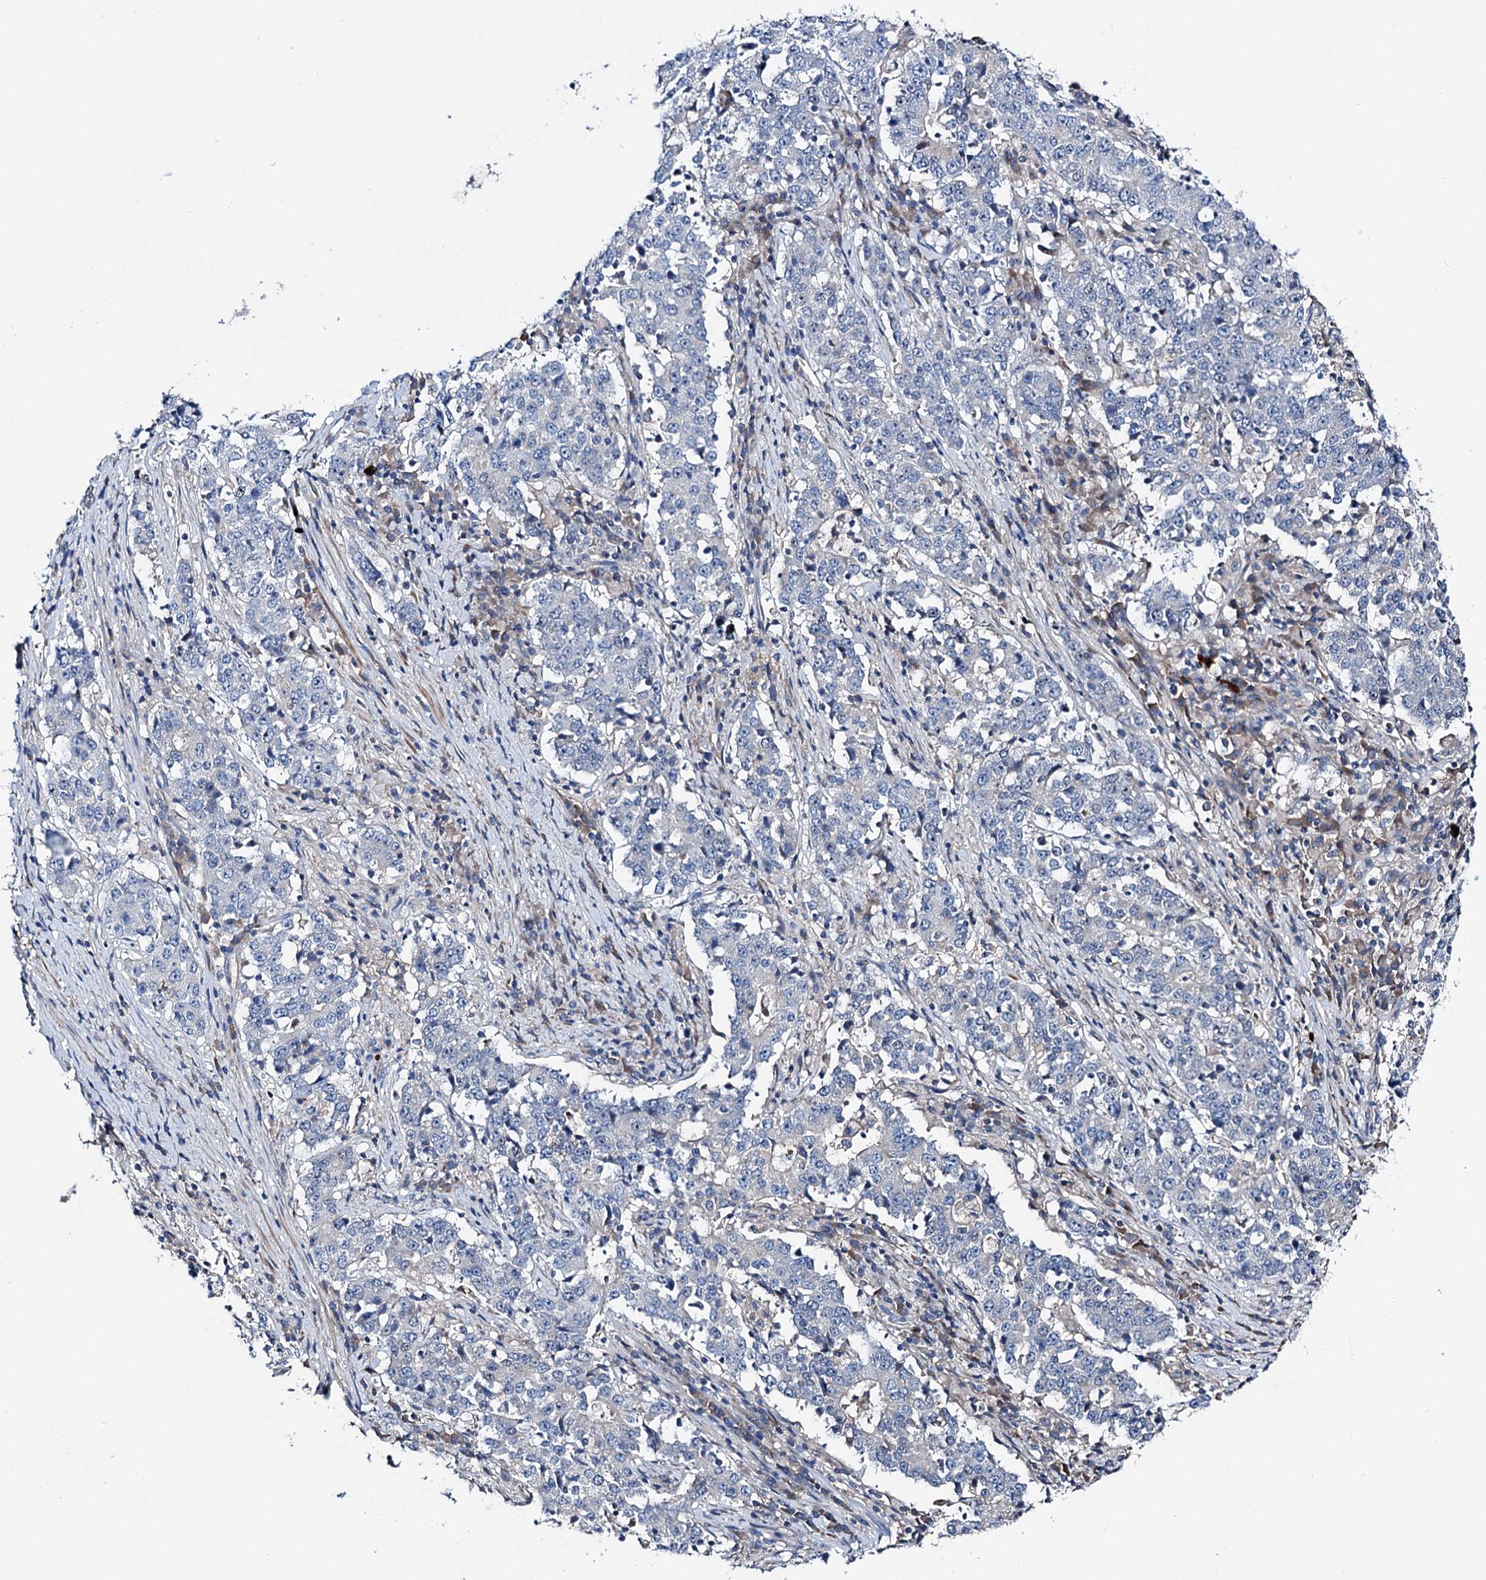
{"staining": {"intensity": "negative", "quantity": "none", "location": "none"}, "tissue": "stomach cancer", "cell_type": "Tumor cells", "image_type": "cancer", "snomed": [{"axis": "morphology", "description": "Adenocarcinoma, NOS"}, {"axis": "topography", "description": "Stomach"}], "caption": "Stomach cancer (adenocarcinoma) was stained to show a protein in brown. There is no significant staining in tumor cells.", "gene": "SLC22A25", "patient": {"sex": "male", "age": 59}}